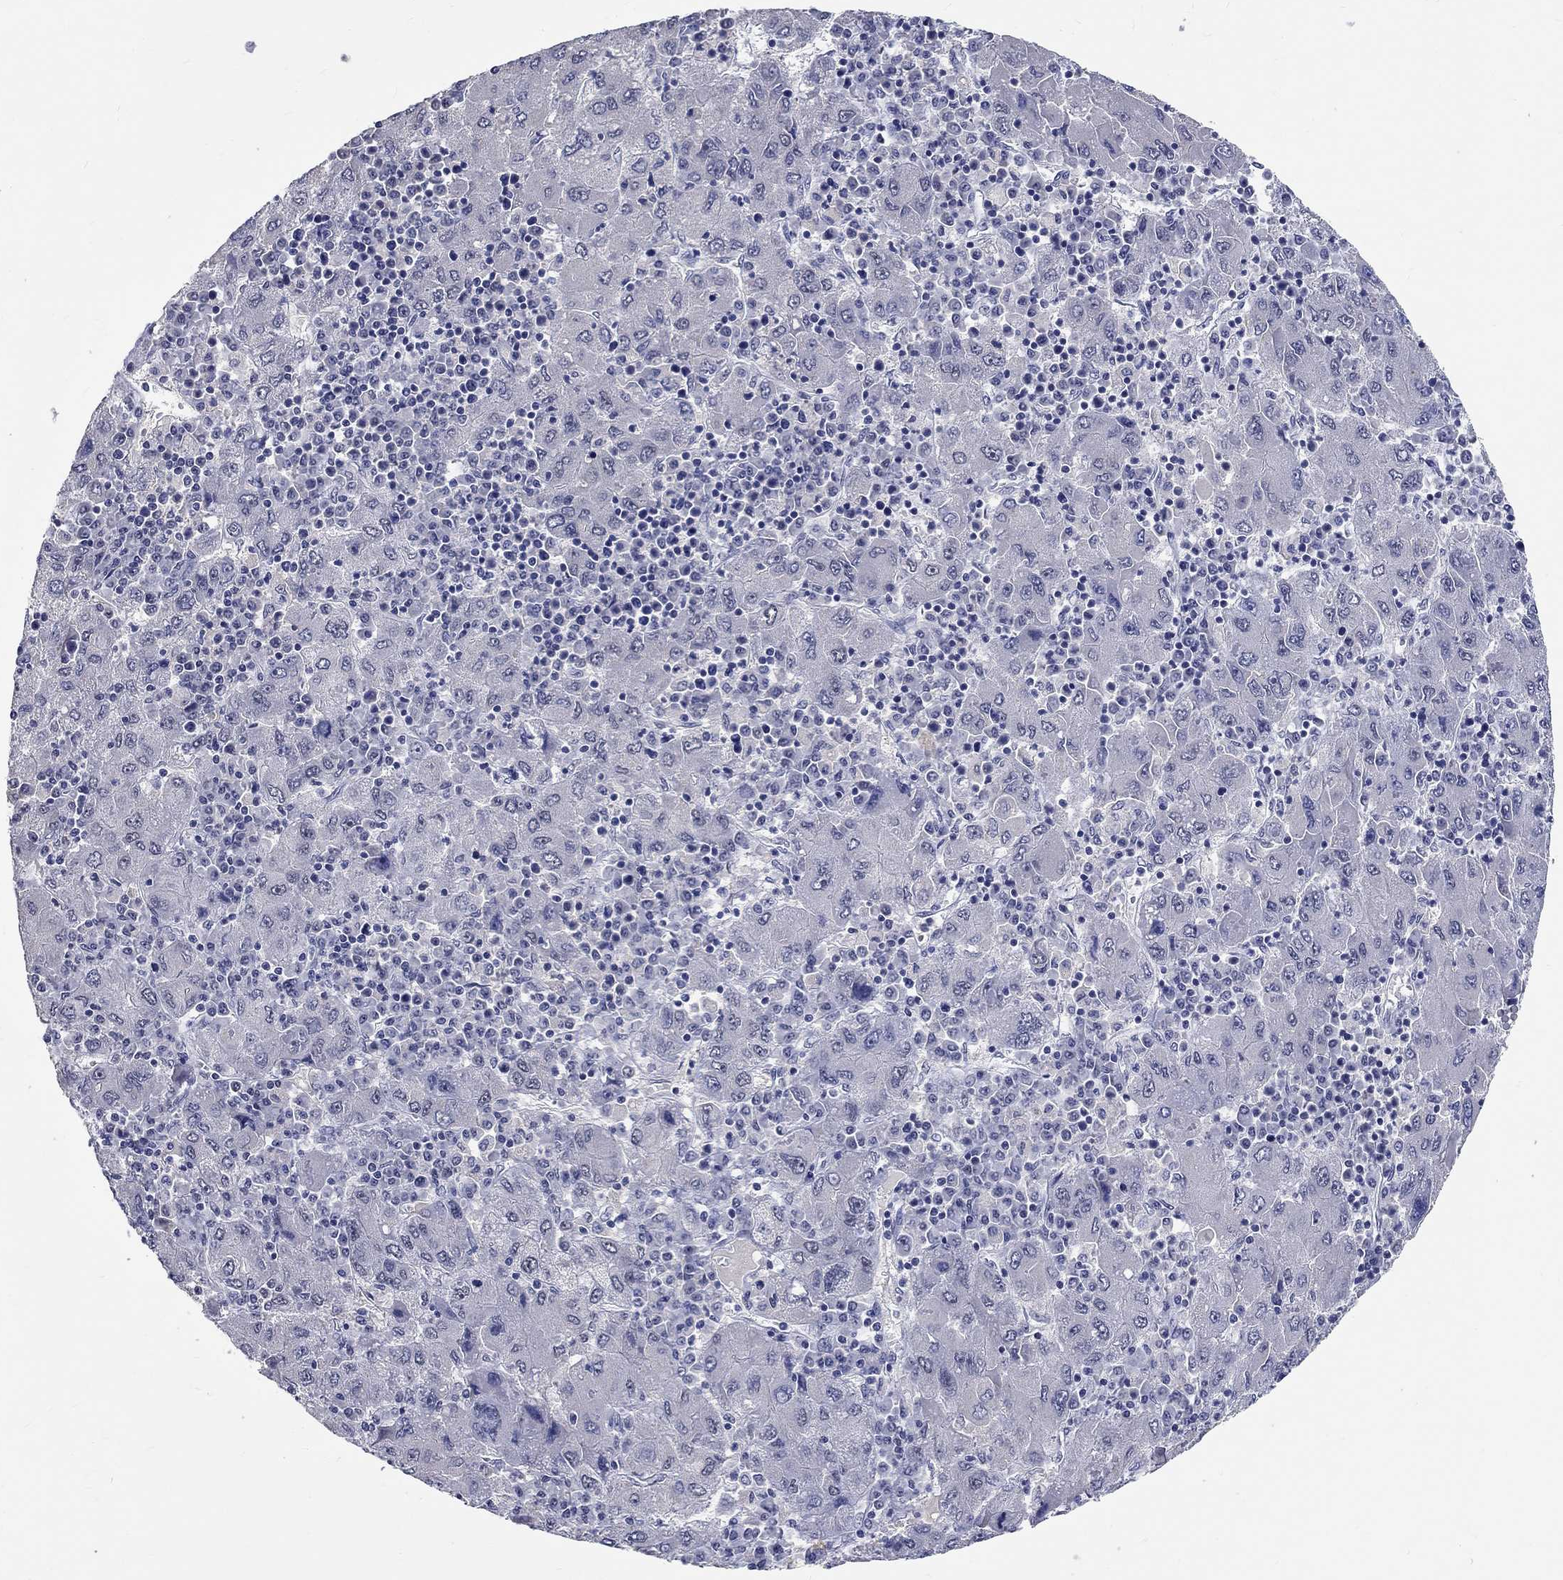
{"staining": {"intensity": "negative", "quantity": "none", "location": "none"}, "tissue": "liver cancer", "cell_type": "Tumor cells", "image_type": "cancer", "snomed": [{"axis": "morphology", "description": "Carcinoma, Hepatocellular, NOS"}, {"axis": "topography", "description": "Liver"}], "caption": "Immunohistochemistry histopathology image of neoplastic tissue: human hepatocellular carcinoma (liver) stained with DAB displays no significant protein expression in tumor cells.", "gene": "GRIN1", "patient": {"sex": "male", "age": 75}}